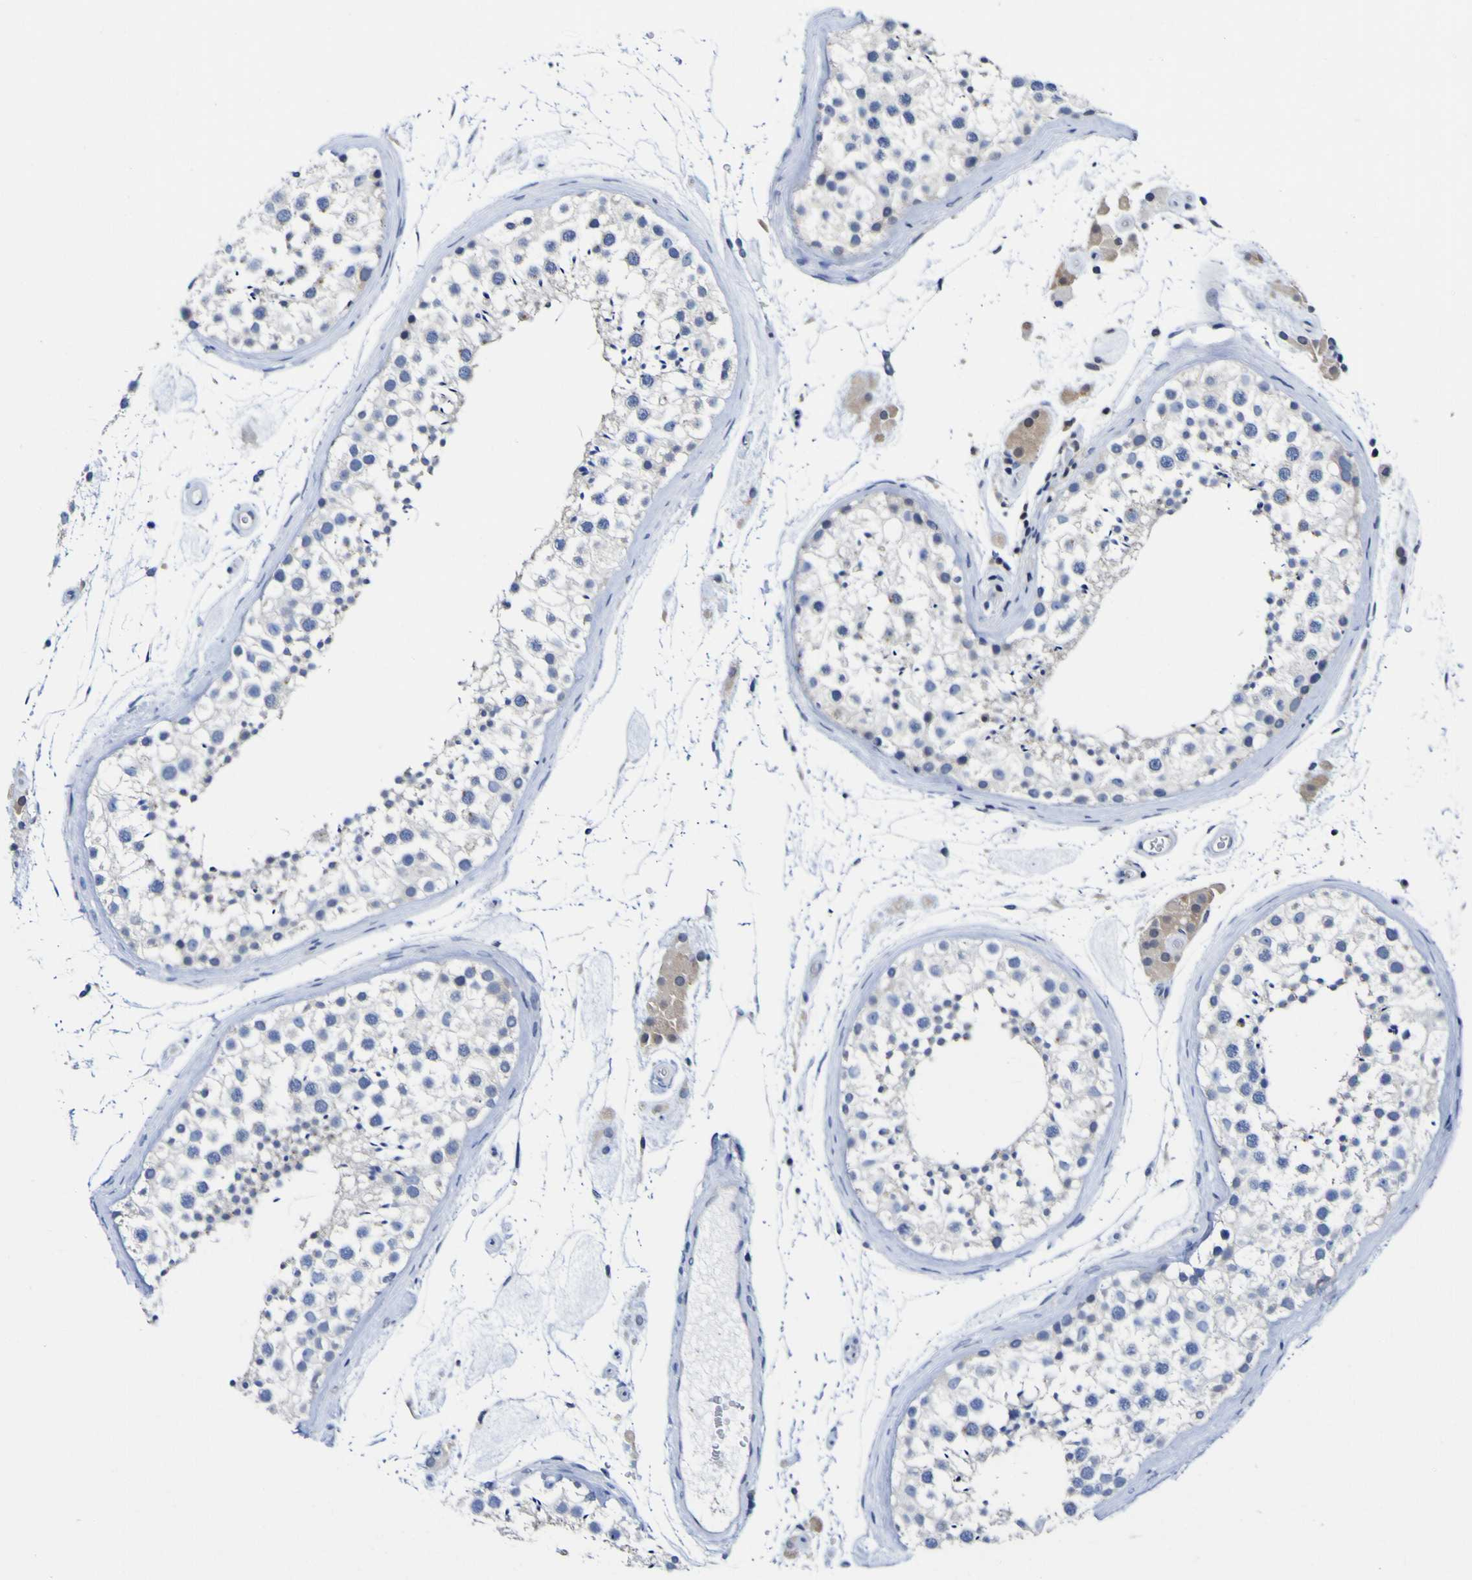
{"staining": {"intensity": "negative", "quantity": "none", "location": "none"}, "tissue": "testis", "cell_type": "Cells in seminiferous ducts", "image_type": "normal", "snomed": [{"axis": "morphology", "description": "Normal tissue, NOS"}, {"axis": "topography", "description": "Testis"}], "caption": "There is no significant positivity in cells in seminiferous ducts of testis. Nuclei are stained in blue.", "gene": "CASP6", "patient": {"sex": "male", "age": 46}}